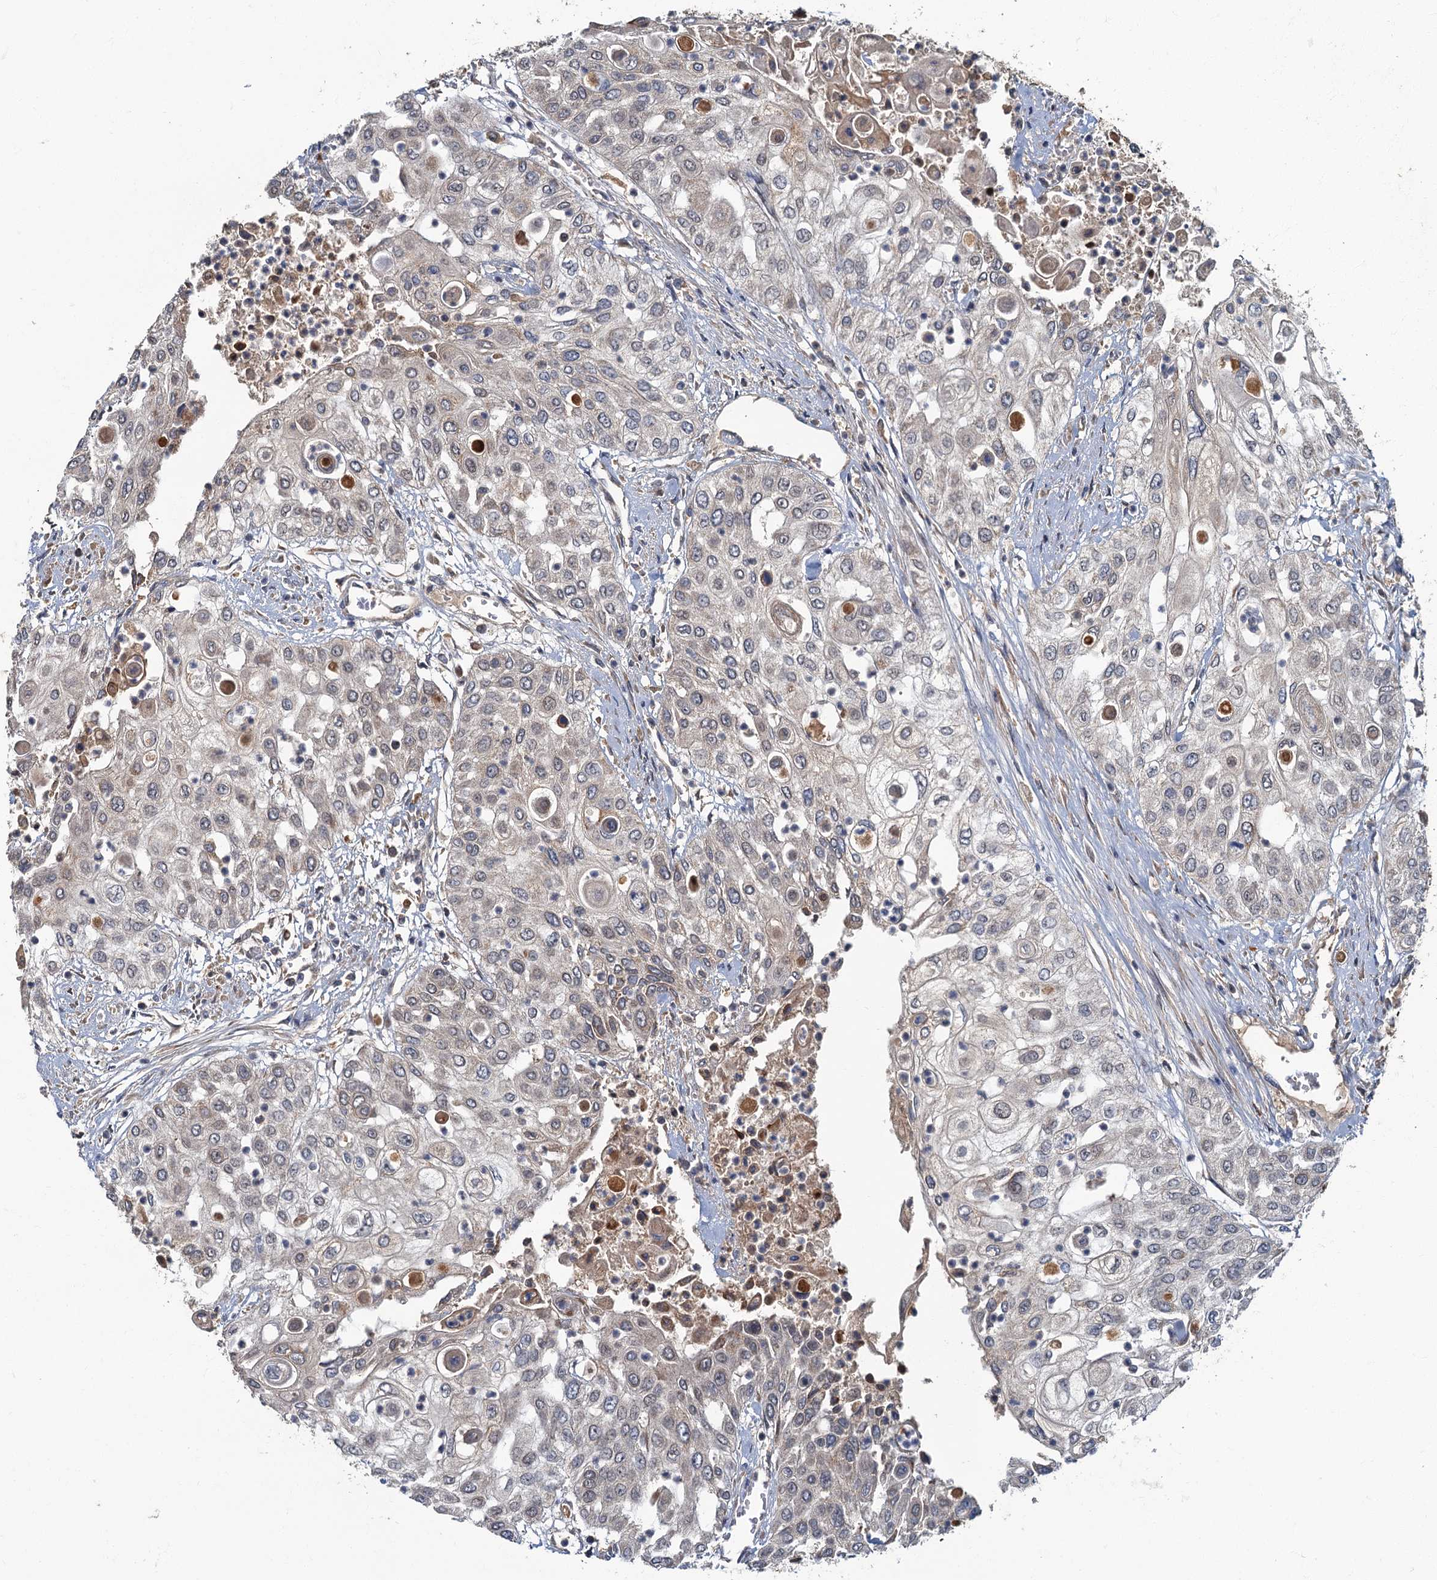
{"staining": {"intensity": "weak", "quantity": "<25%", "location": "cytoplasmic/membranous"}, "tissue": "urothelial cancer", "cell_type": "Tumor cells", "image_type": "cancer", "snomed": [{"axis": "morphology", "description": "Urothelial carcinoma, High grade"}, {"axis": "topography", "description": "Urinary bladder"}], "caption": "DAB immunohistochemical staining of human urothelial cancer exhibits no significant positivity in tumor cells.", "gene": "WDCP", "patient": {"sex": "female", "age": 79}}